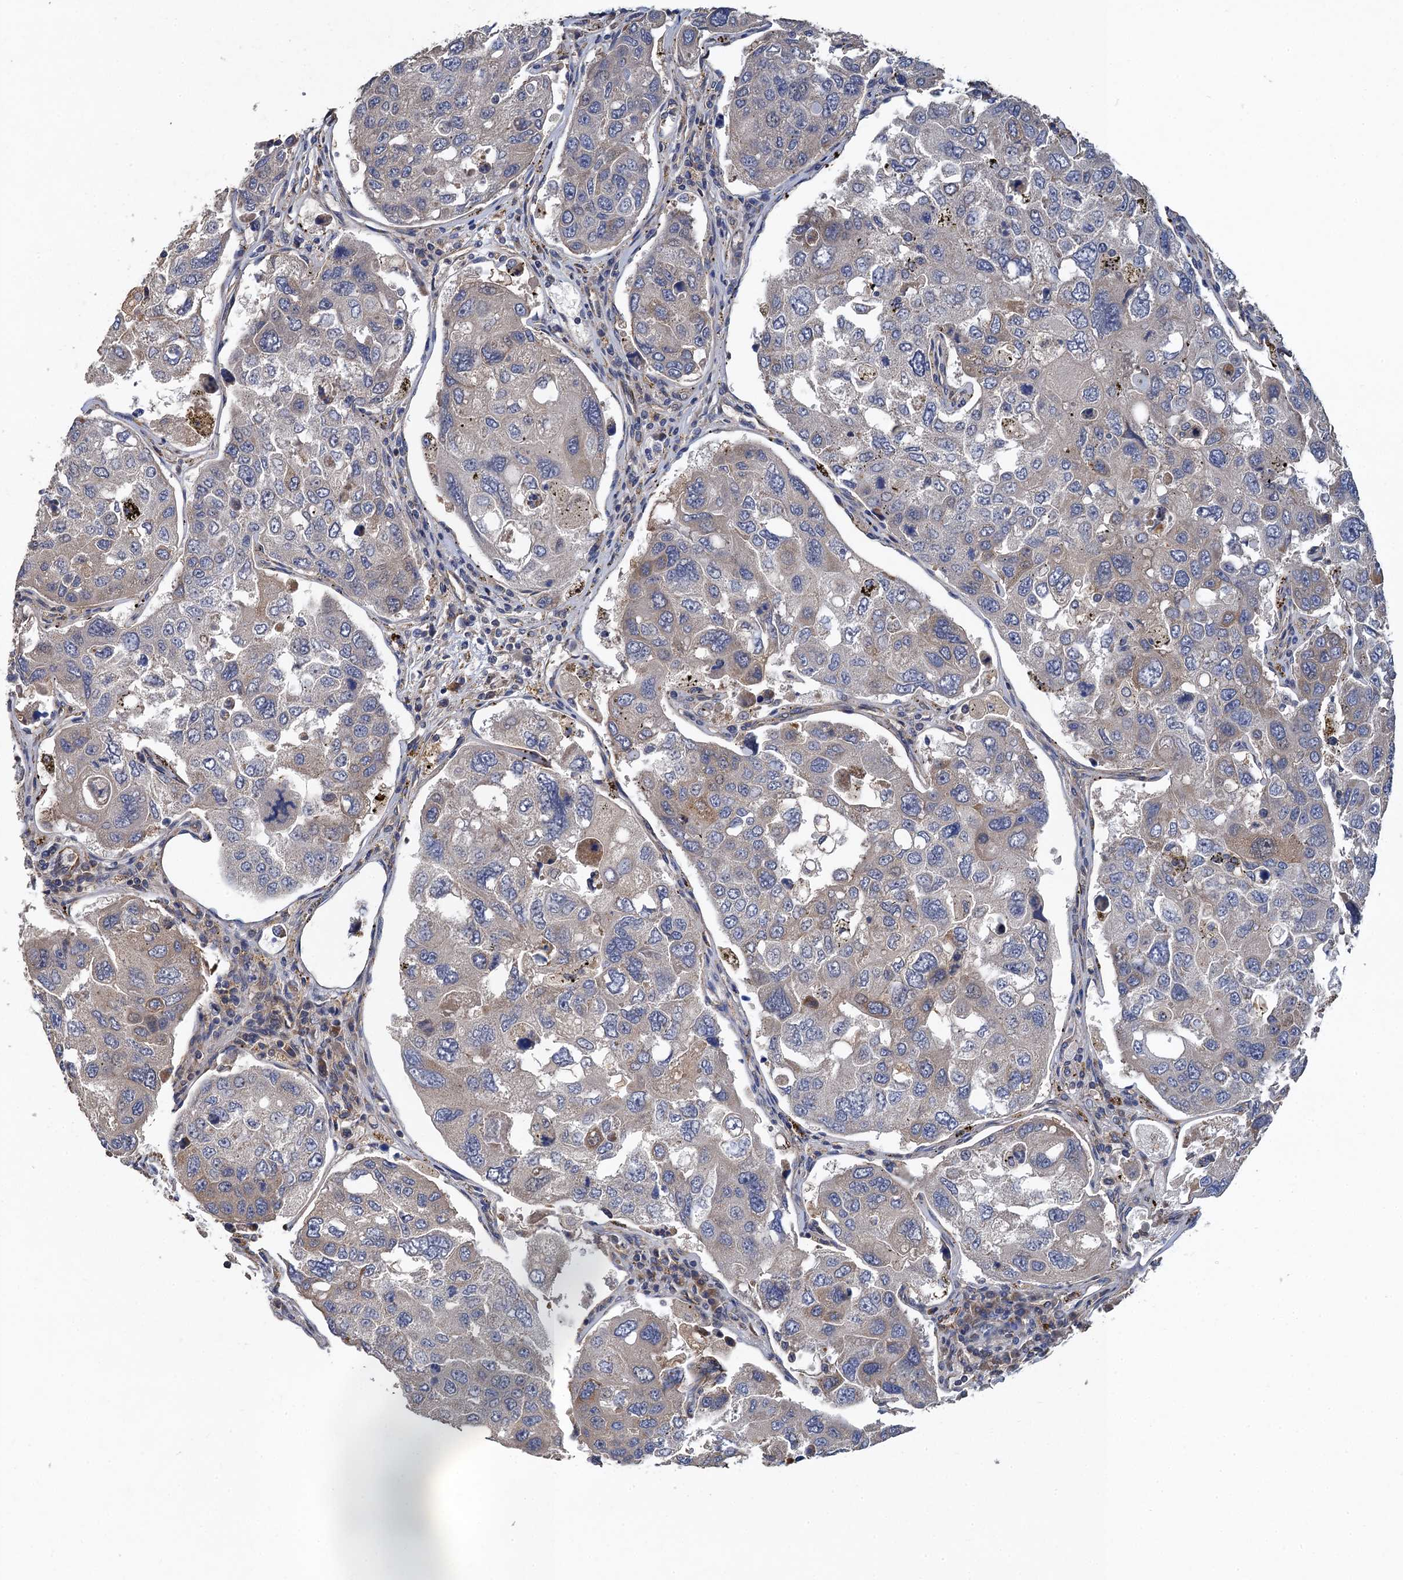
{"staining": {"intensity": "weak", "quantity": "<25%", "location": "cytoplasmic/membranous"}, "tissue": "urothelial cancer", "cell_type": "Tumor cells", "image_type": "cancer", "snomed": [{"axis": "morphology", "description": "Urothelial carcinoma, High grade"}, {"axis": "topography", "description": "Lymph node"}, {"axis": "topography", "description": "Urinary bladder"}], "caption": "An immunohistochemistry (IHC) image of high-grade urothelial carcinoma is shown. There is no staining in tumor cells of high-grade urothelial carcinoma.", "gene": "PJA2", "patient": {"sex": "male", "age": 51}}